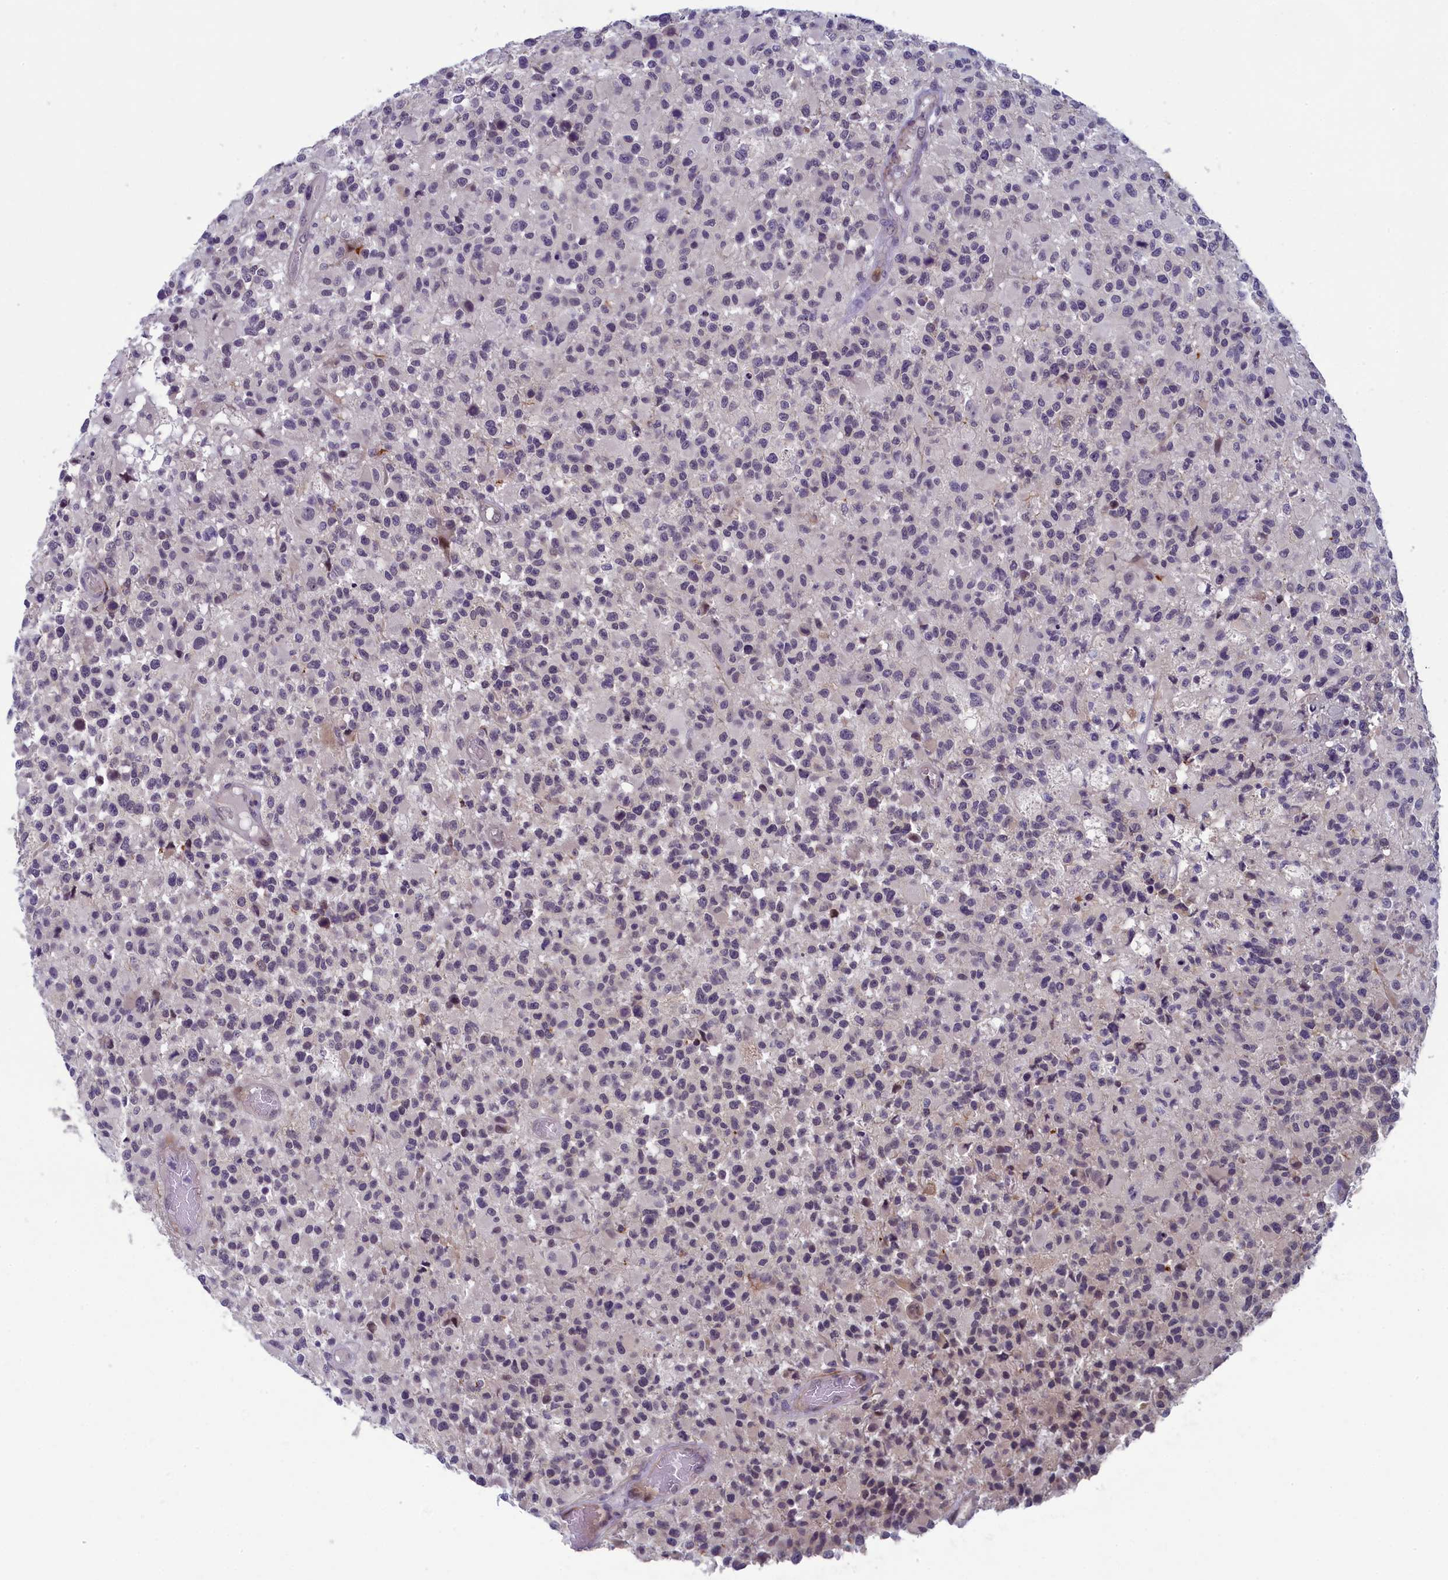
{"staining": {"intensity": "negative", "quantity": "none", "location": "none"}, "tissue": "glioma", "cell_type": "Tumor cells", "image_type": "cancer", "snomed": [{"axis": "morphology", "description": "Glioma, malignant, High grade"}, {"axis": "morphology", "description": "Glioblastoma, NOS"}, {"axis": "topography", "description": "Brain"}], "caption": "Micrograph shows no protein expression in tumor cells of glioma tissue. (DAB (3,3'-diaminobenzidine) IHC with hematoxylin counter stain).", "gene": "CNEP1R1", "patient": {"sex": "male", "age": 60}}